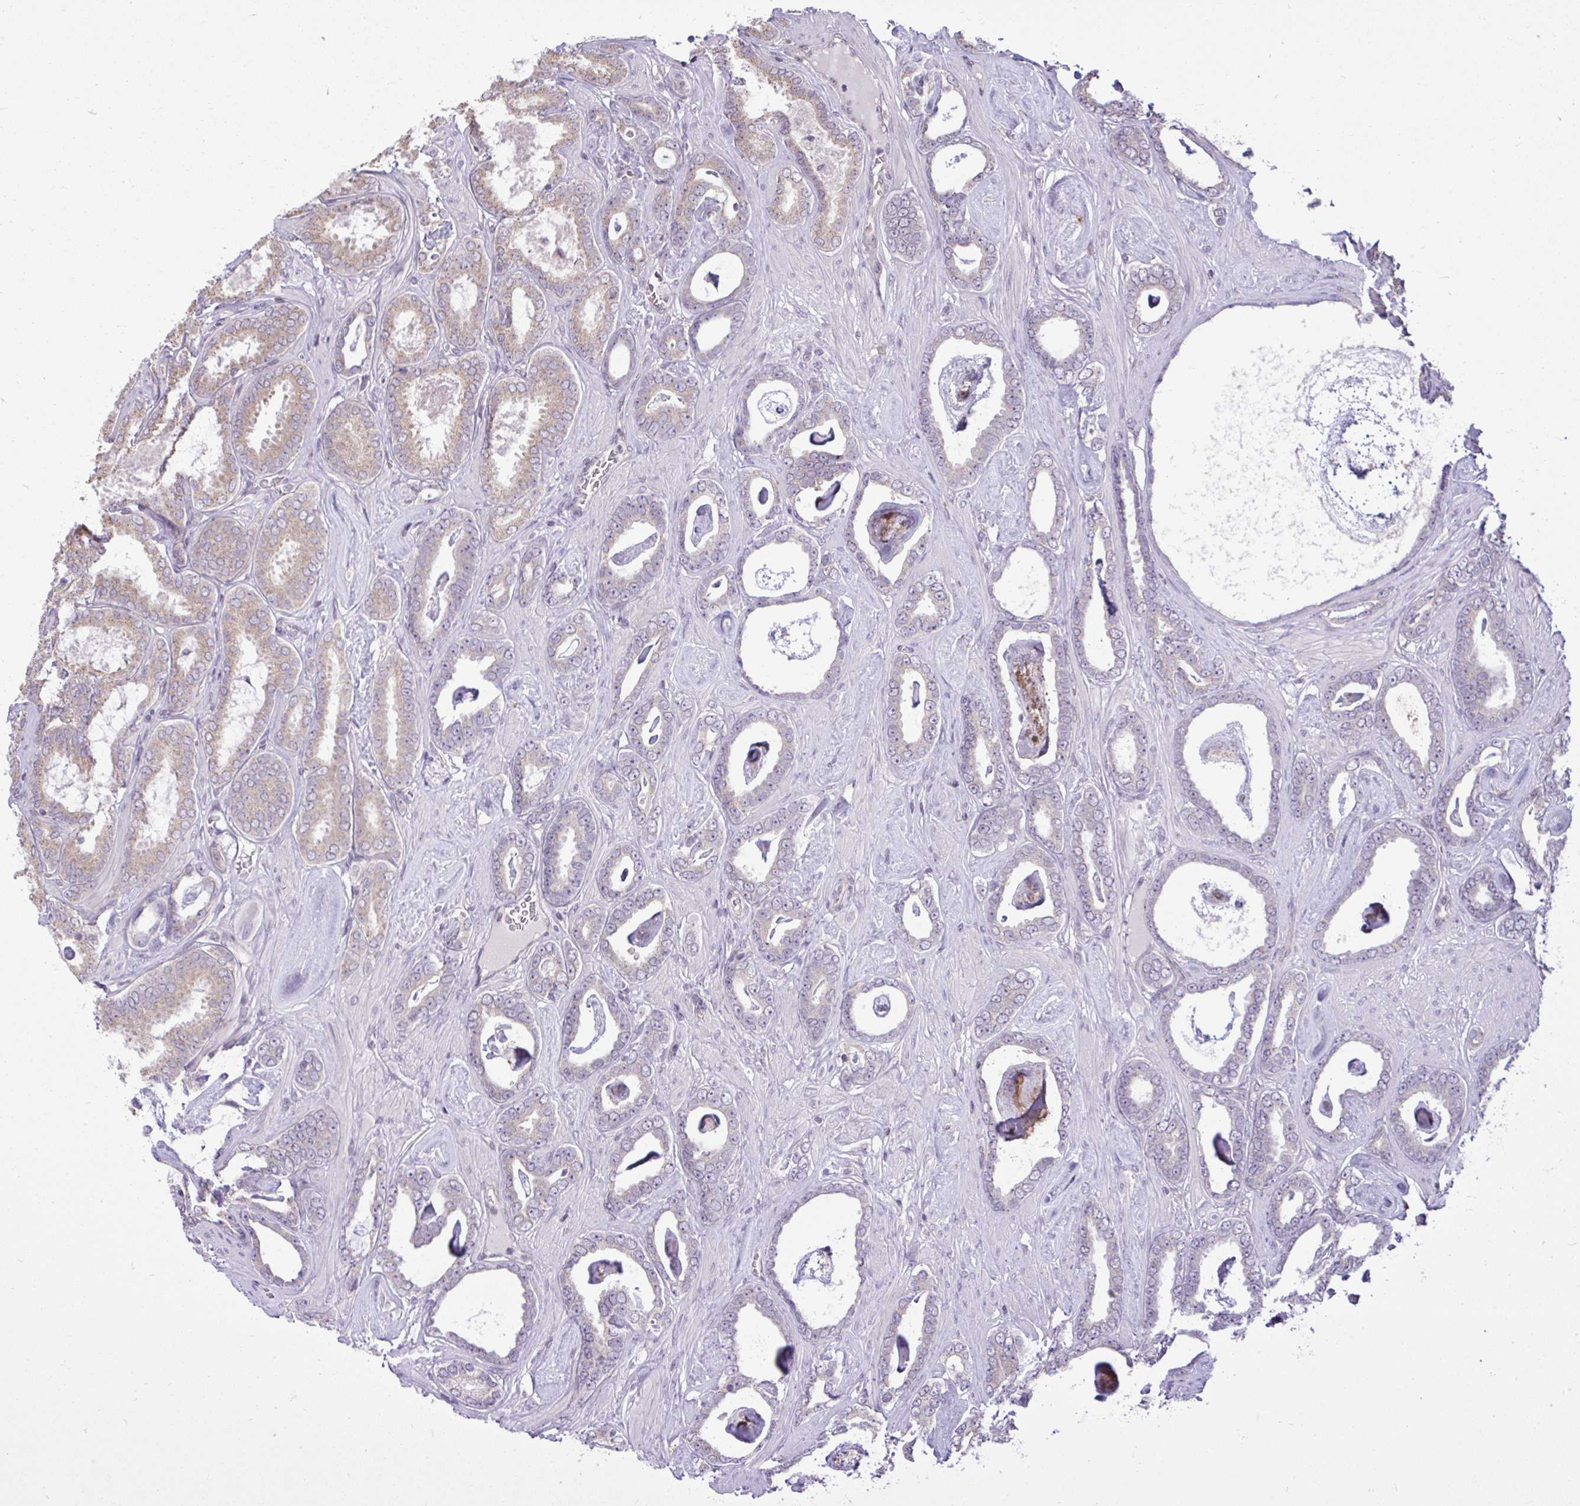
{"staining": {"intensity": "weak", "quantity": "<25%", "location": "cytoplasmic/membranous"}, "tissue": "prostate cancer", "cell_type": "Tumor cells", "image_type": "cancer", "snomed": [{"axis": "morphology", "description": "Adenocarcinoma, High grade"}, {"axis": "topography", "description": "Prostate"}], "caption": "Immunohistochemistry (IHC) micrograph of human high-grade adenocarcinoma (prostate) stained for a protein (brown), which reveals no staining in tumor cells.", "gene": "CYP20A1", "patient": {"sex": "male", "age": 63}}